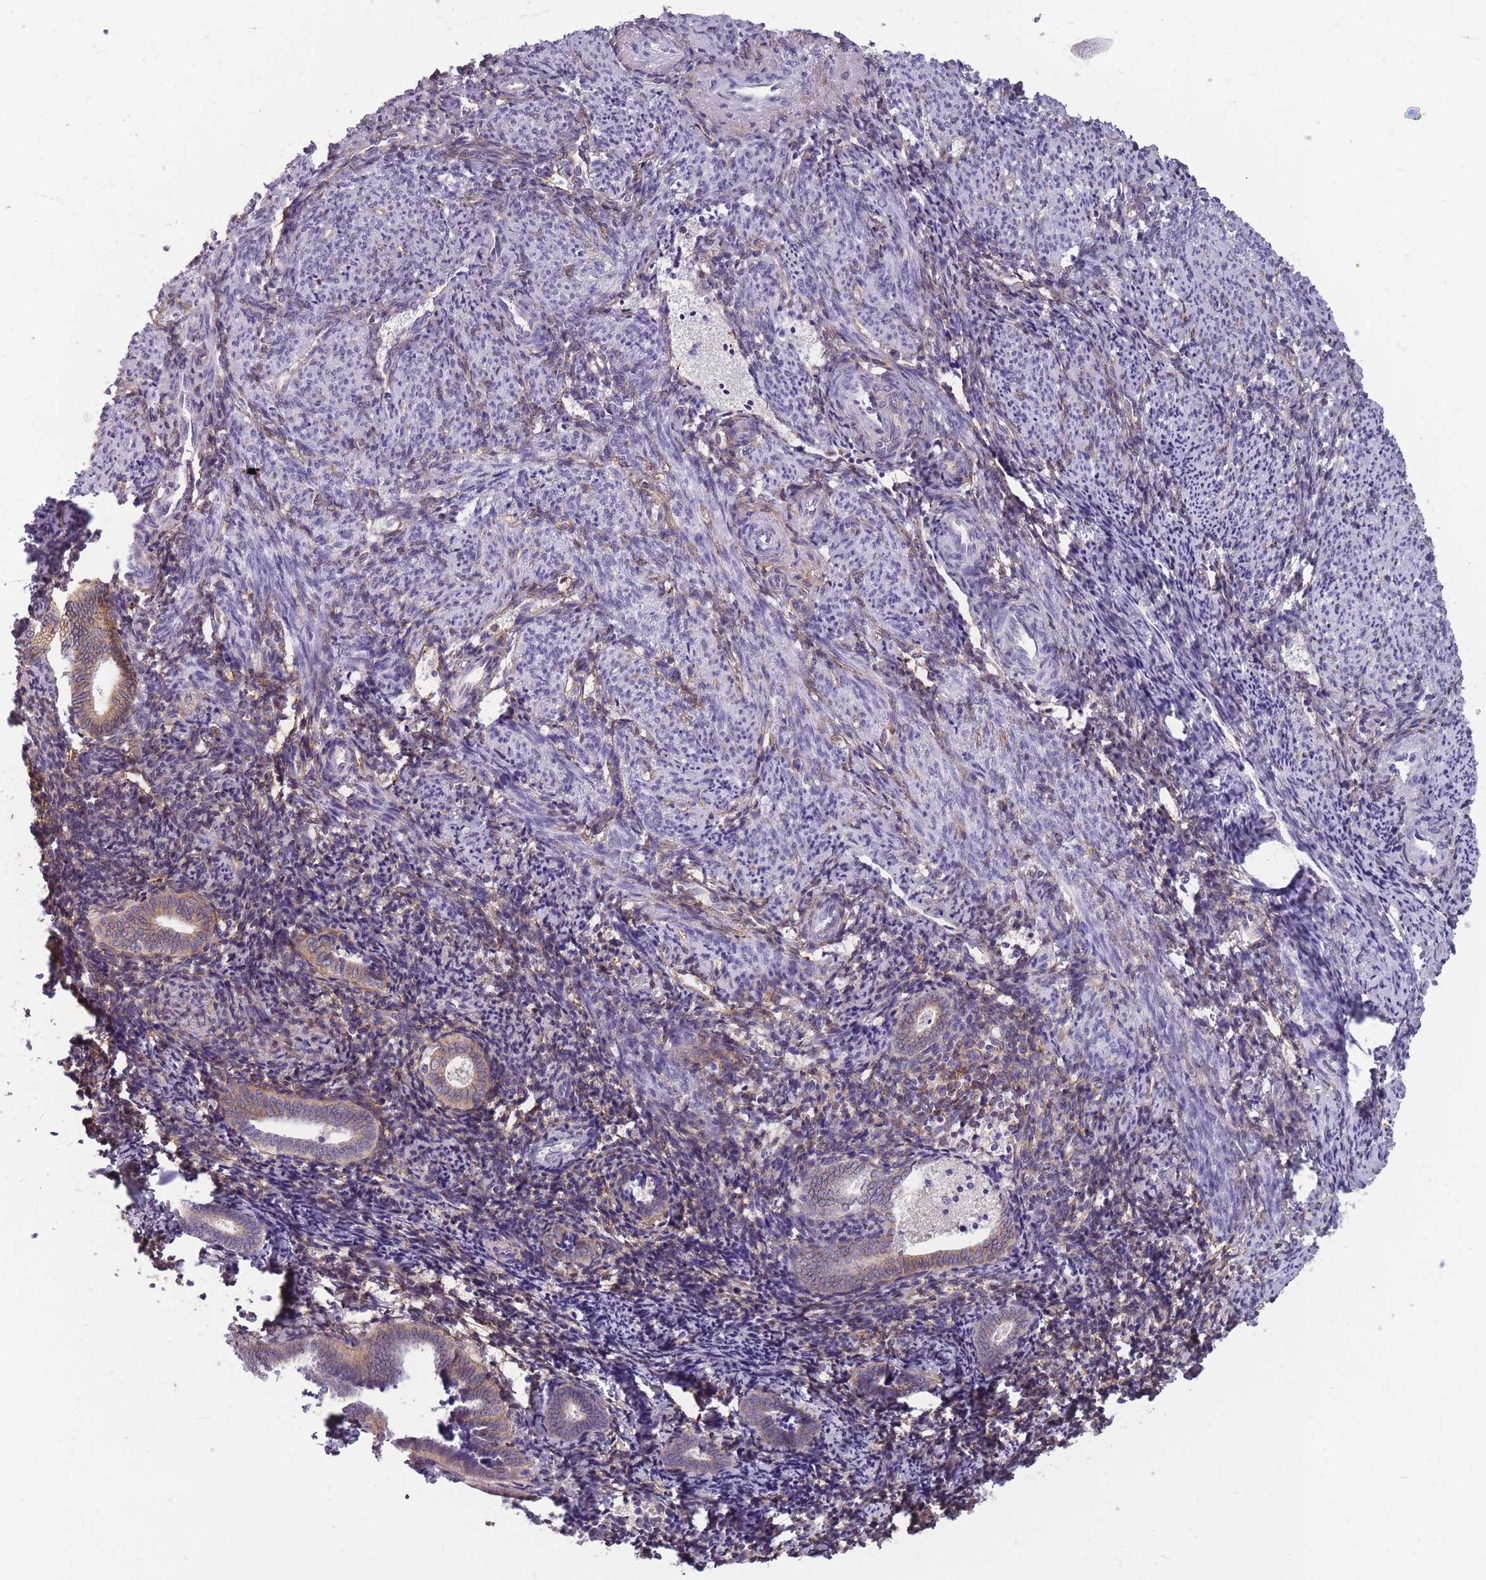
{"staining": {"intensity": "moderate", "quantity": ">75%", "location": "cytoplasmic/membranous"}, "tissue": "endometrium", "cell_type": "Cells in endometrial stroma", "image_type": "normal", "snomed": [{"axis": "morphology", "description": "Normal tissue, NOS"}, {"axis": "topography", "description": "Endometrium"}], "caption": "Cells in endometrial stroma show moderate cytoplasmic/membranous staining in approximately >75% of cells in benign endometrium.", "gene": "ADD1", "patient": {"sex": "female", "age": 54}}